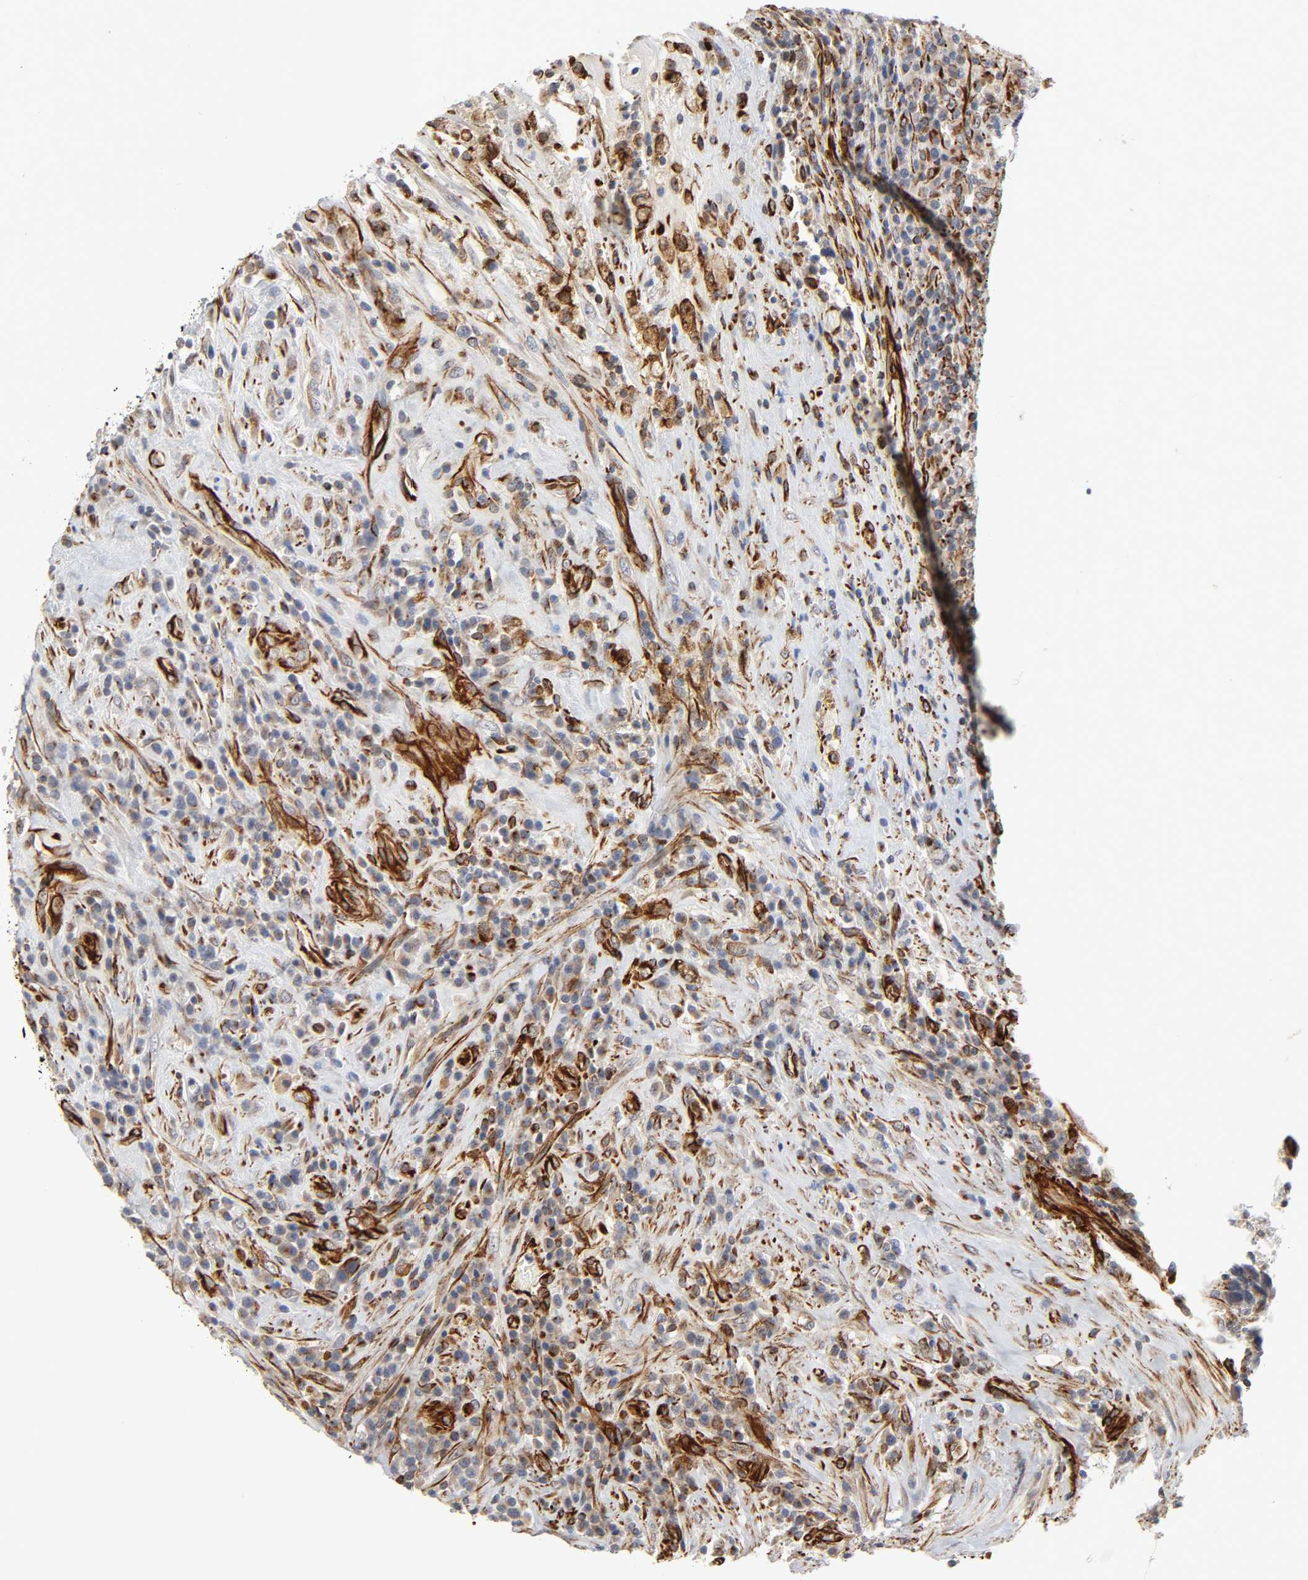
{"staining": {"intensity": "moderate", "quantity": "25%-75%", "location": "cytoplasmic/membranous"}, "tissue": "testis cancer", "cell_type": "Tumor cells", "image_type": "cancer", "snomed": [{"axis": "morphology", "description": "Necrosis, NOS"}, {"axis": "morphology", "description": "Carcinoma, Embryonal, NOS"}, {"axis": "topography", "description": "Testis"}], "caption": "Testis cancer tissue shows moderate cytoplasmic/membranous positivity in approximately 25%-75% of tumor cells (DAB IHC with brightfield microscopy, high magnification).", "gene": "REEP6", "patient": {"sex": "male", "age": 19}}